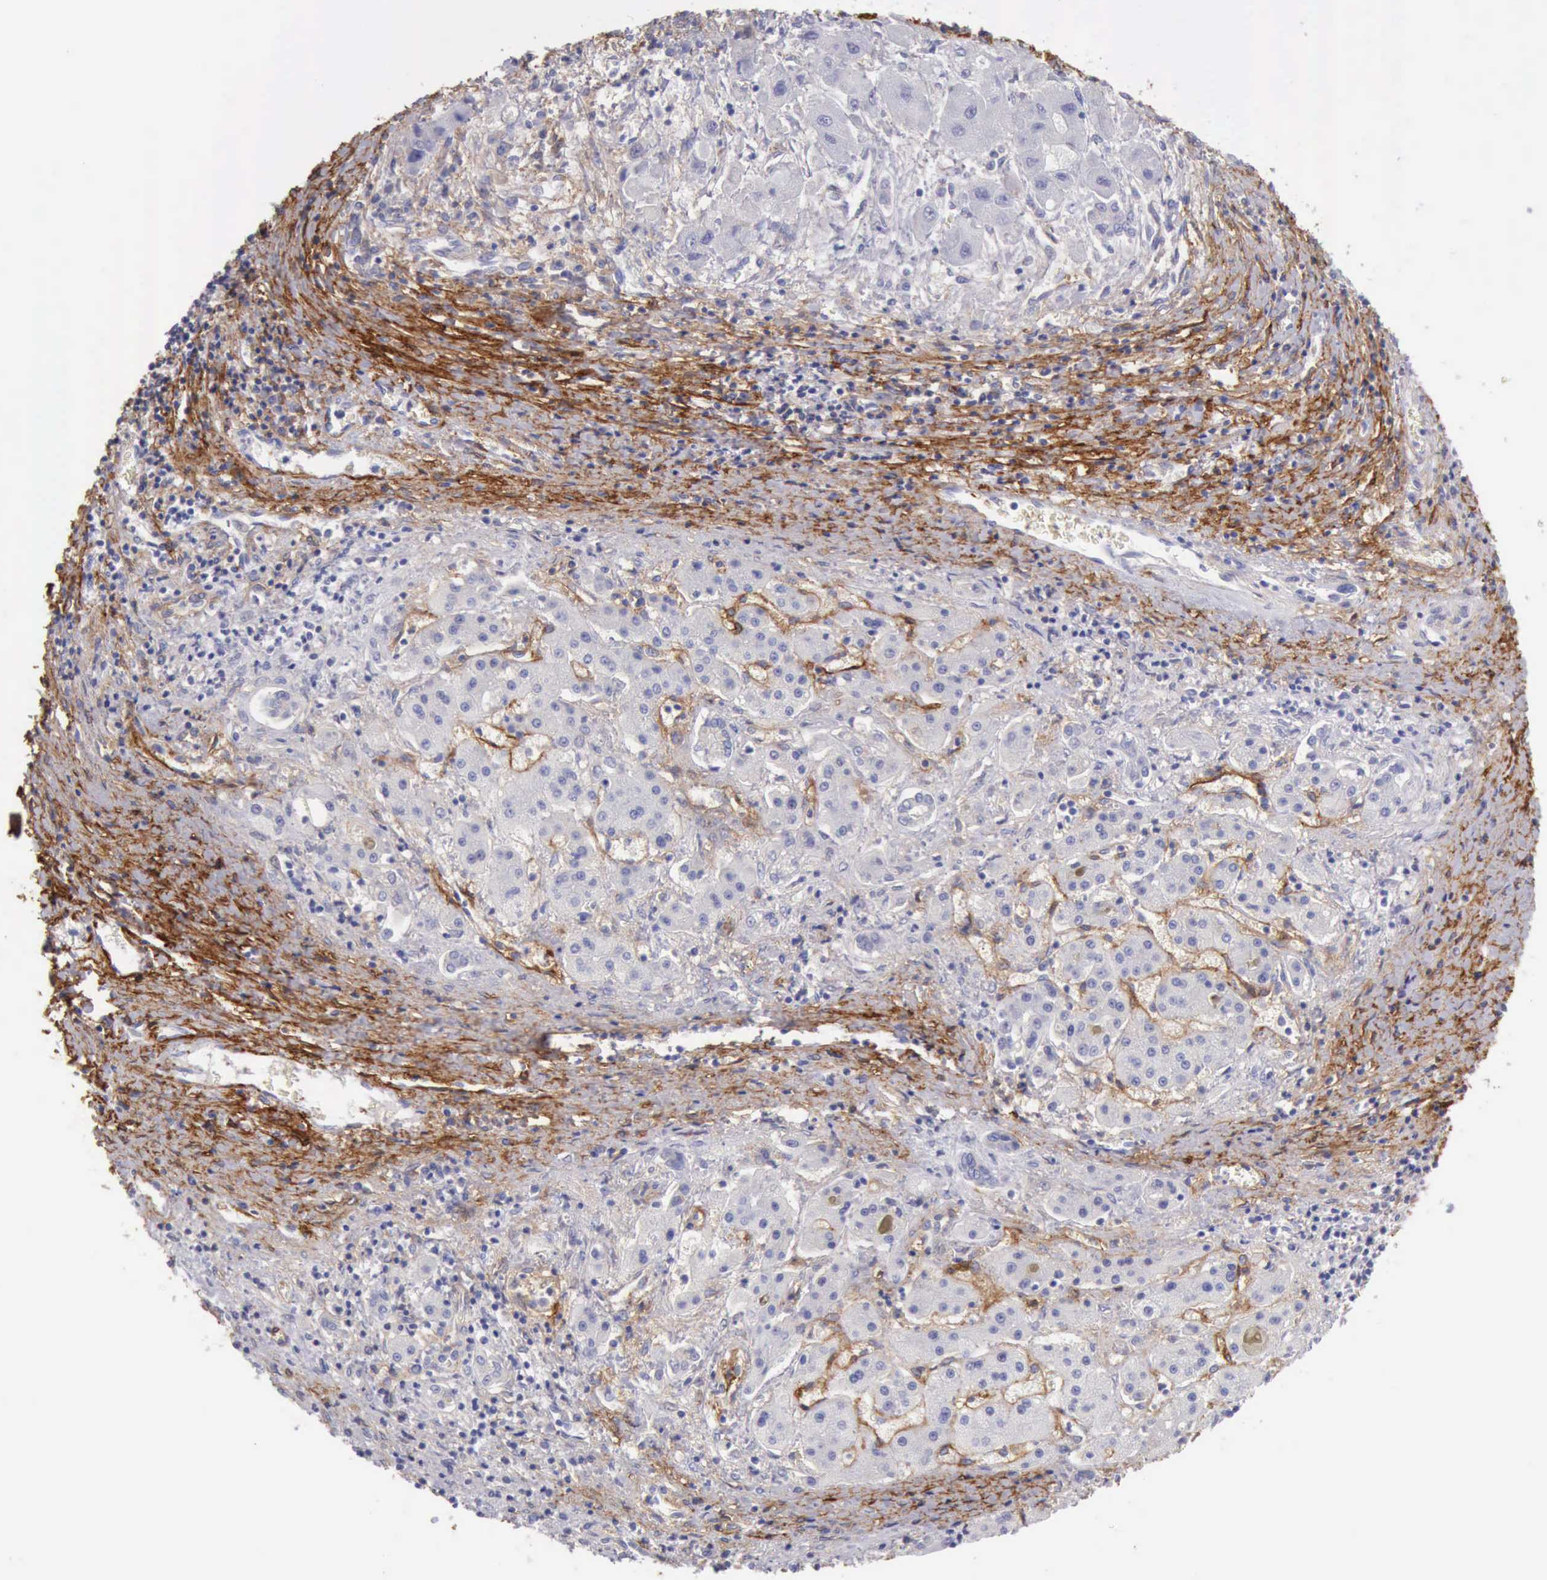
{"staining": {"intensity": "negative", "quantity": "none", "location": "none"}, "tissue": "liver cancer", "cell_type": "Tumor cells", "image_type": "cancer", "snomed": [{"axis": "morphology", "description": "Carcinoma, Hepatocellular, NOS"}, {"axis": "topography", "description": "Liver"}], "caption": "The micrograph reveals no significant staining in tumor cells of hepatocellular carcinoma (liver).", "gene": "AOC3", "patient": {"sex": "male", "age": 24}}